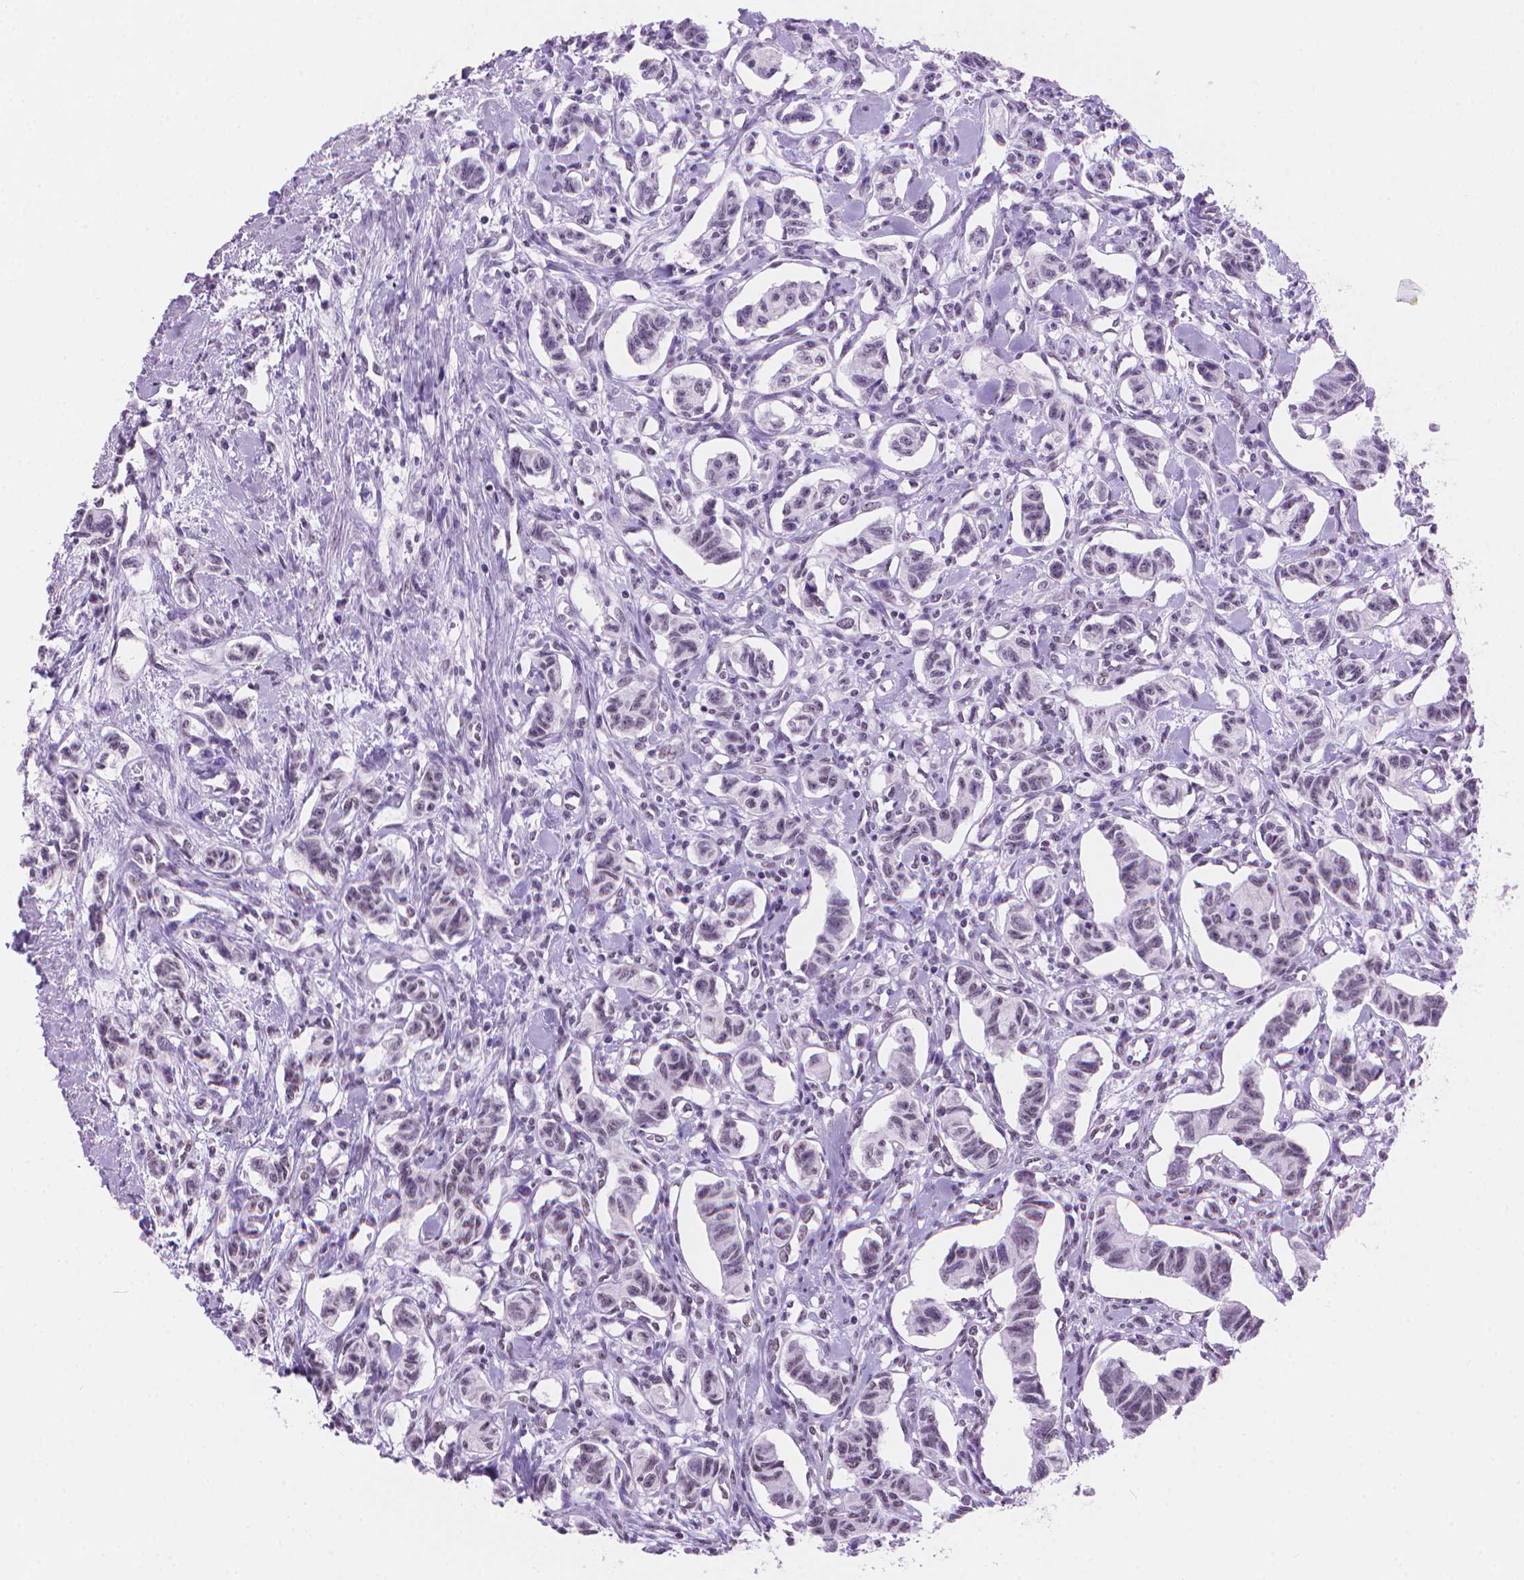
{"staining": {"intensity": "negative", "quantity": "none", "location": "none"}, "tissue": "carcinoid", "cell_type": "Tumor cells", "image_type": "cancer", "snomed": [{"axis": "morphology", "description": "Carcinoid, malignant, NOS"}, {"axis": "topography", "description": "Kidney"}], "caption": "This is an immunohistochemistry (IHC) image of carcinoid. There is no staining in tumor cells.", "gene": "RPA4", "patient": {"sex": "female", "age": 41}}